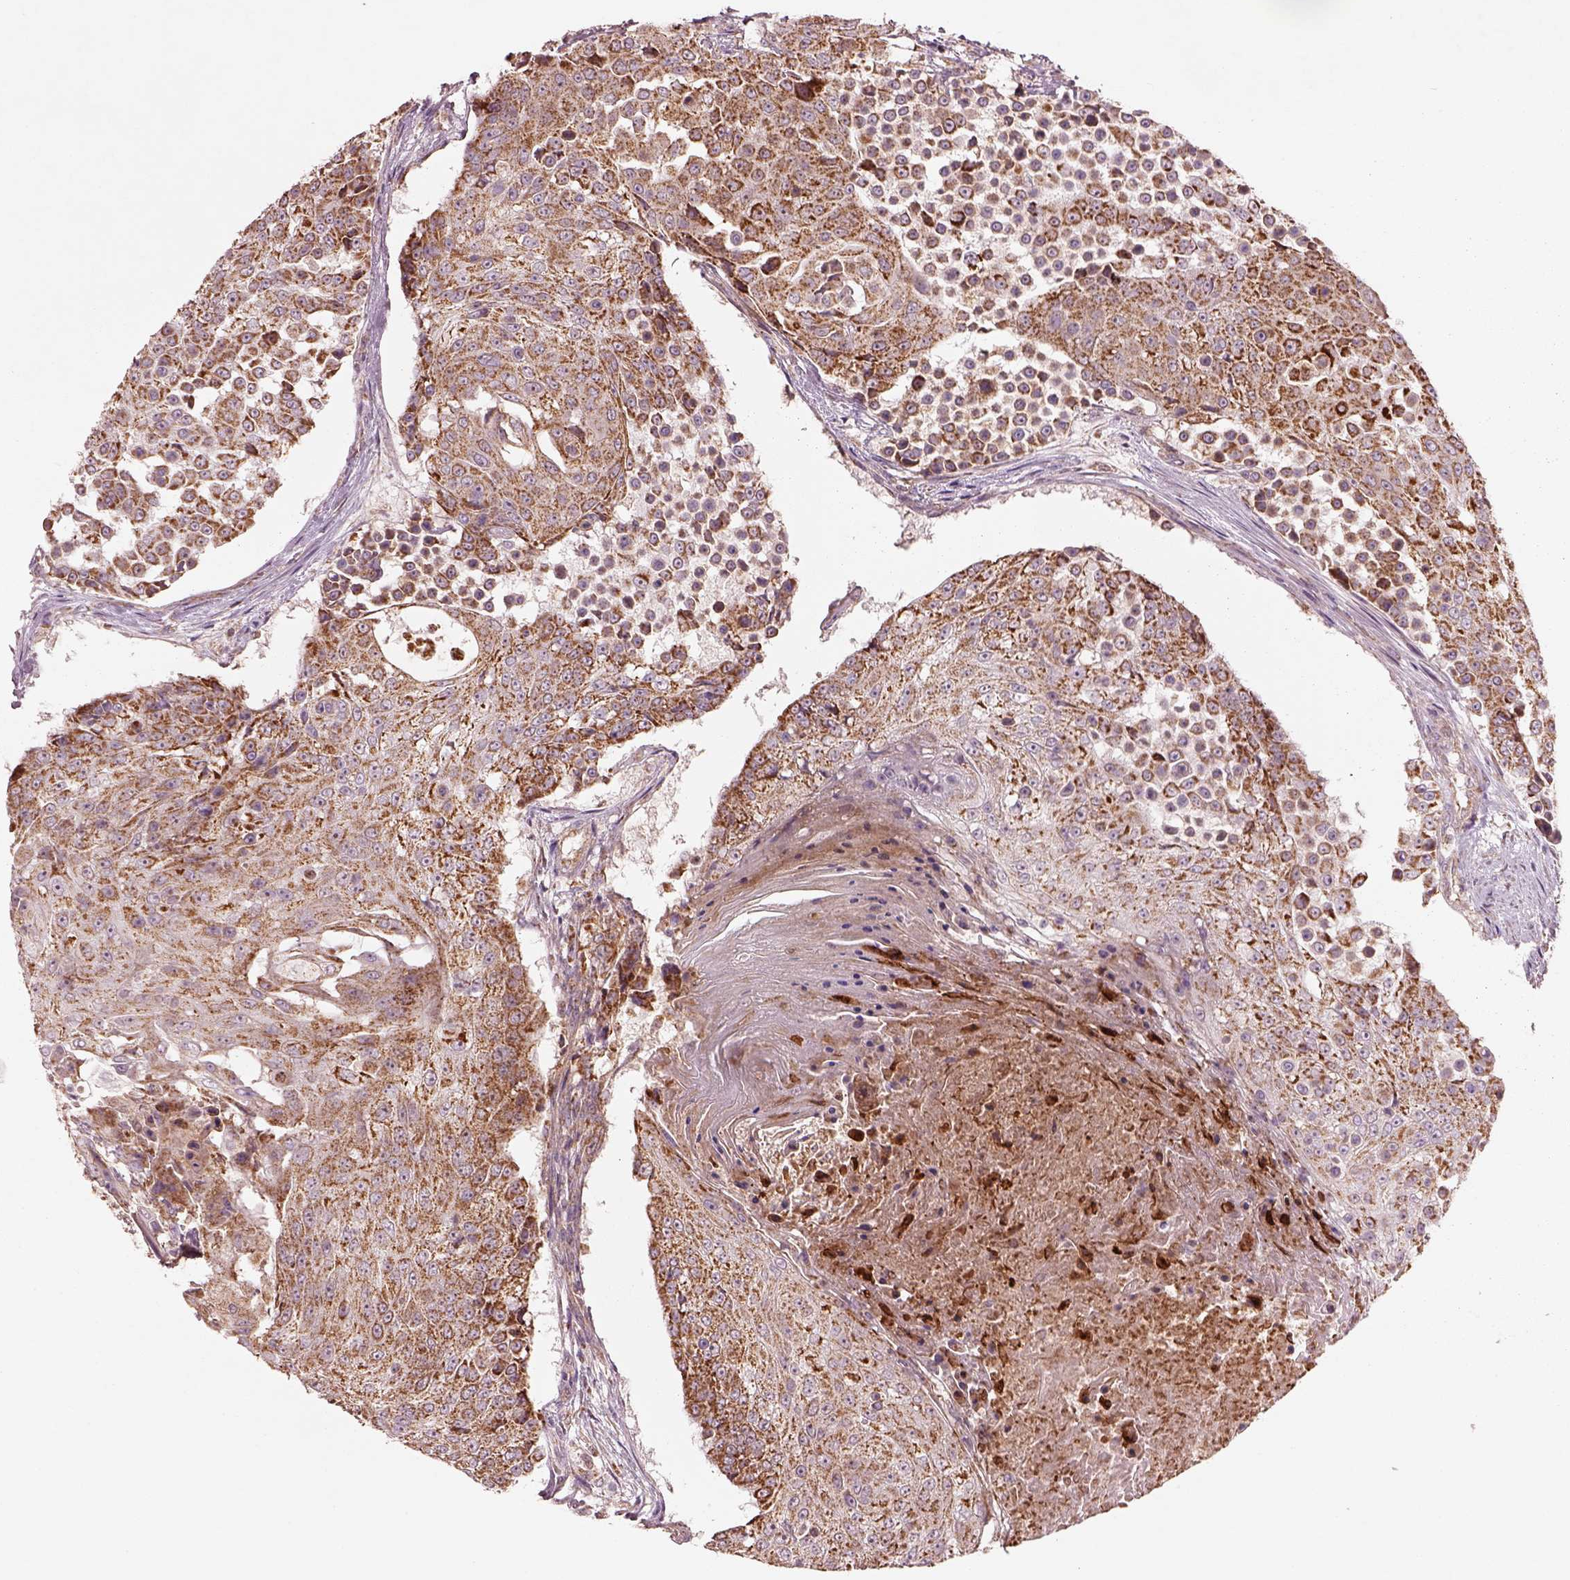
{"staining": {"intensity": "moderate", "quantity": ">75%", "location": "cytoplasmic/membranous"}, "tissue": "urothelial cancer", "cell_type": "Tumor cells", "image_type": "cancer", "snomed": [{"axis": "morphology", "description": "Urothelial carcinoma, High grade"}, {"axis": "topography", "description": "Urinary bladder"}], "caption": "Tumor cells reveal medium levels of moderate cytoplasmic/membranous staining in approximately >75% of cells in human urothelial carcinoma (high-grade).", "gene": "SLC25A5", "patient": {"sex": "female", "age": 63}}